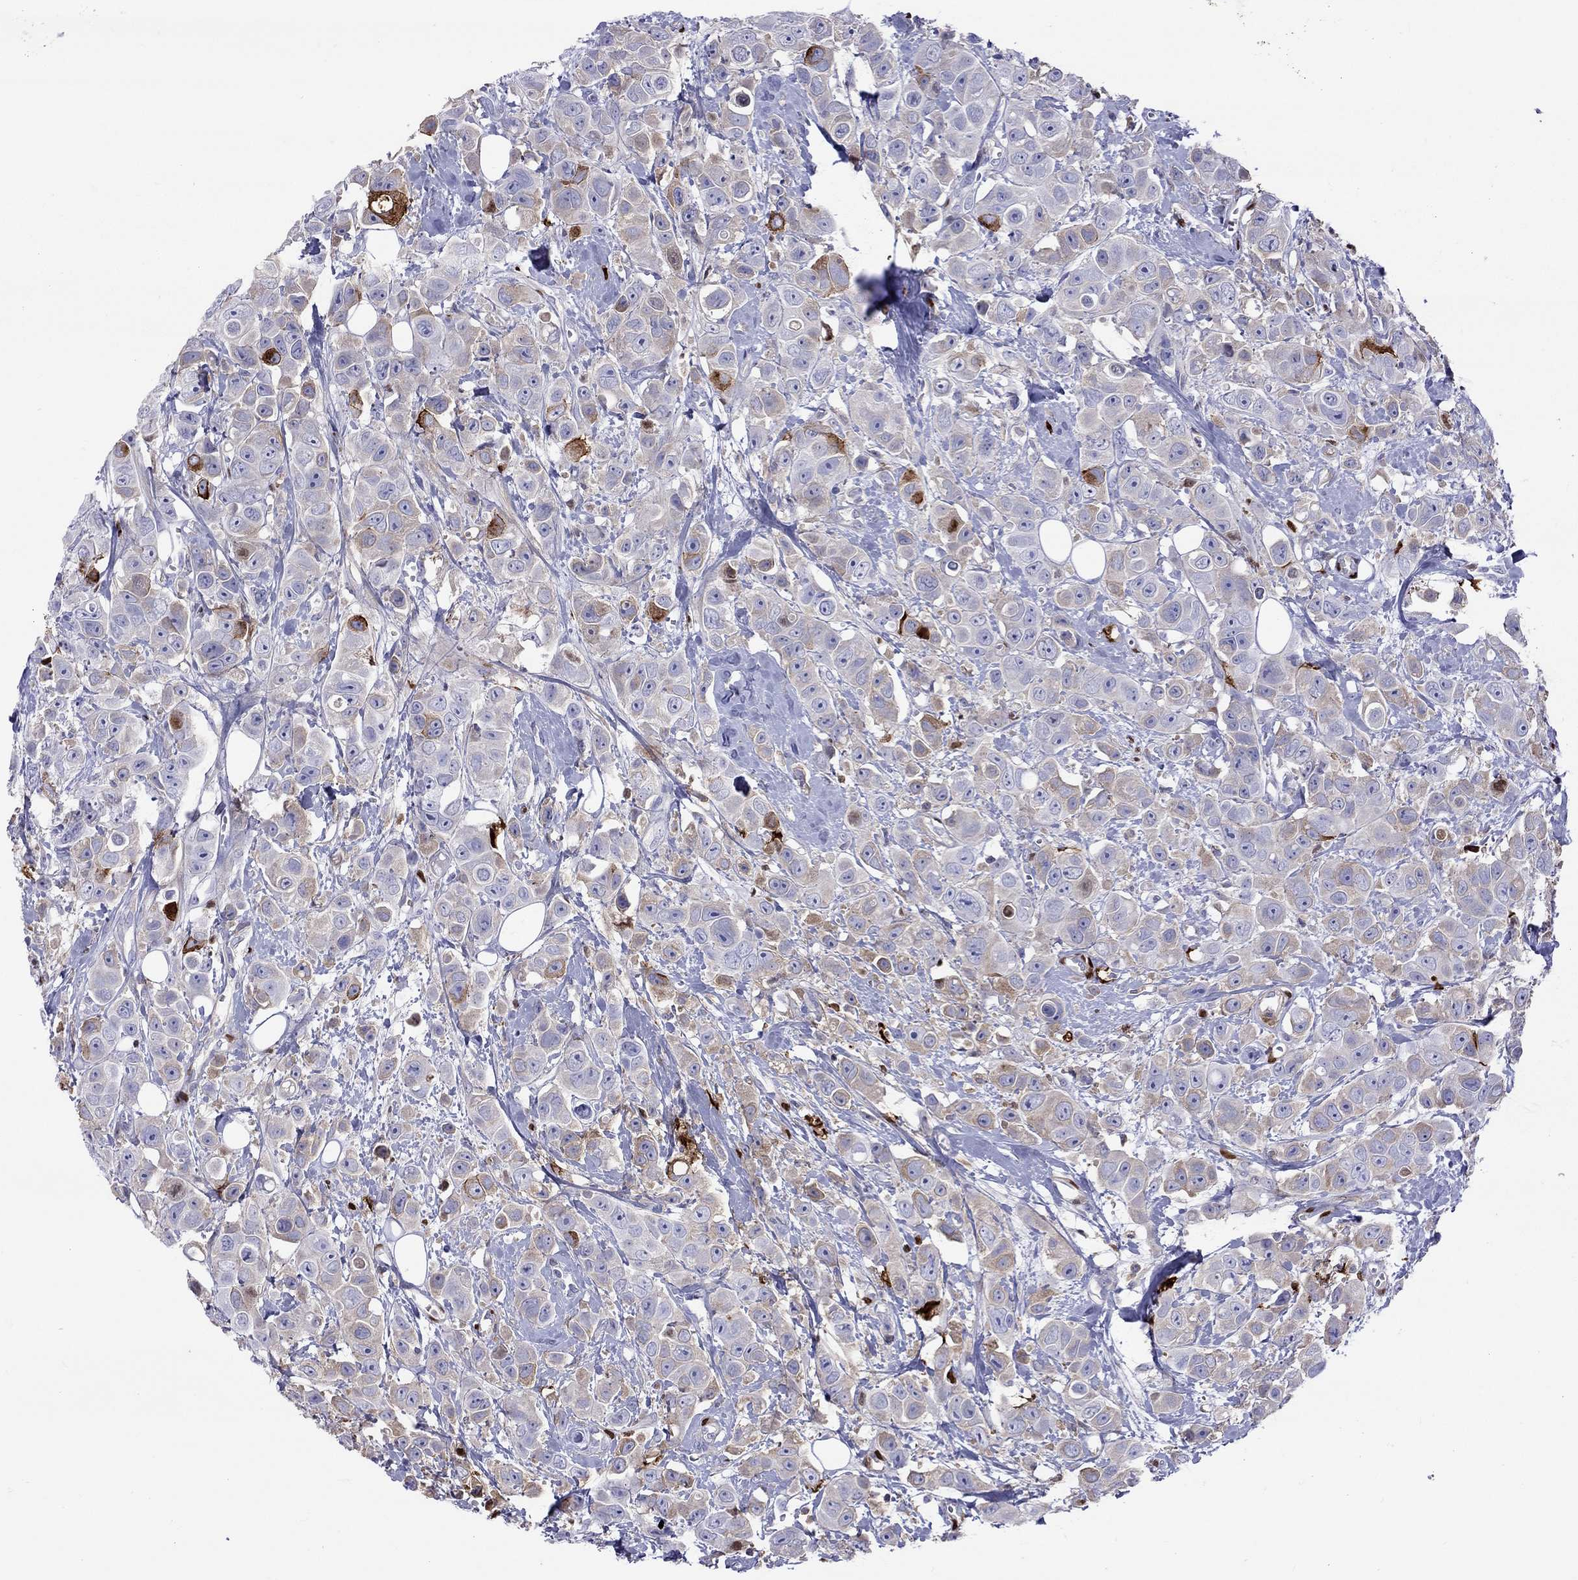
{"staining": {"intensity": "strong", "quantity": "<25%", "location": "cytoplasmic/membranous"}, "tissue": "breast cancer", "cell_type": "Tumor cells", "image_type": "cancer", "snomed": [{"axis": "morphology", "description": "Duct carcinoma"}, {"axis": "topography", "description": "Breast"}], "caption": "Breast cancer stained for a protein (brown) reveals strong cytoplasmic/membranous positive positivity in approximately <25% of tumor cells.", "gene": "SERPINA3", "patient": {"sex": "female", "age": 35}}